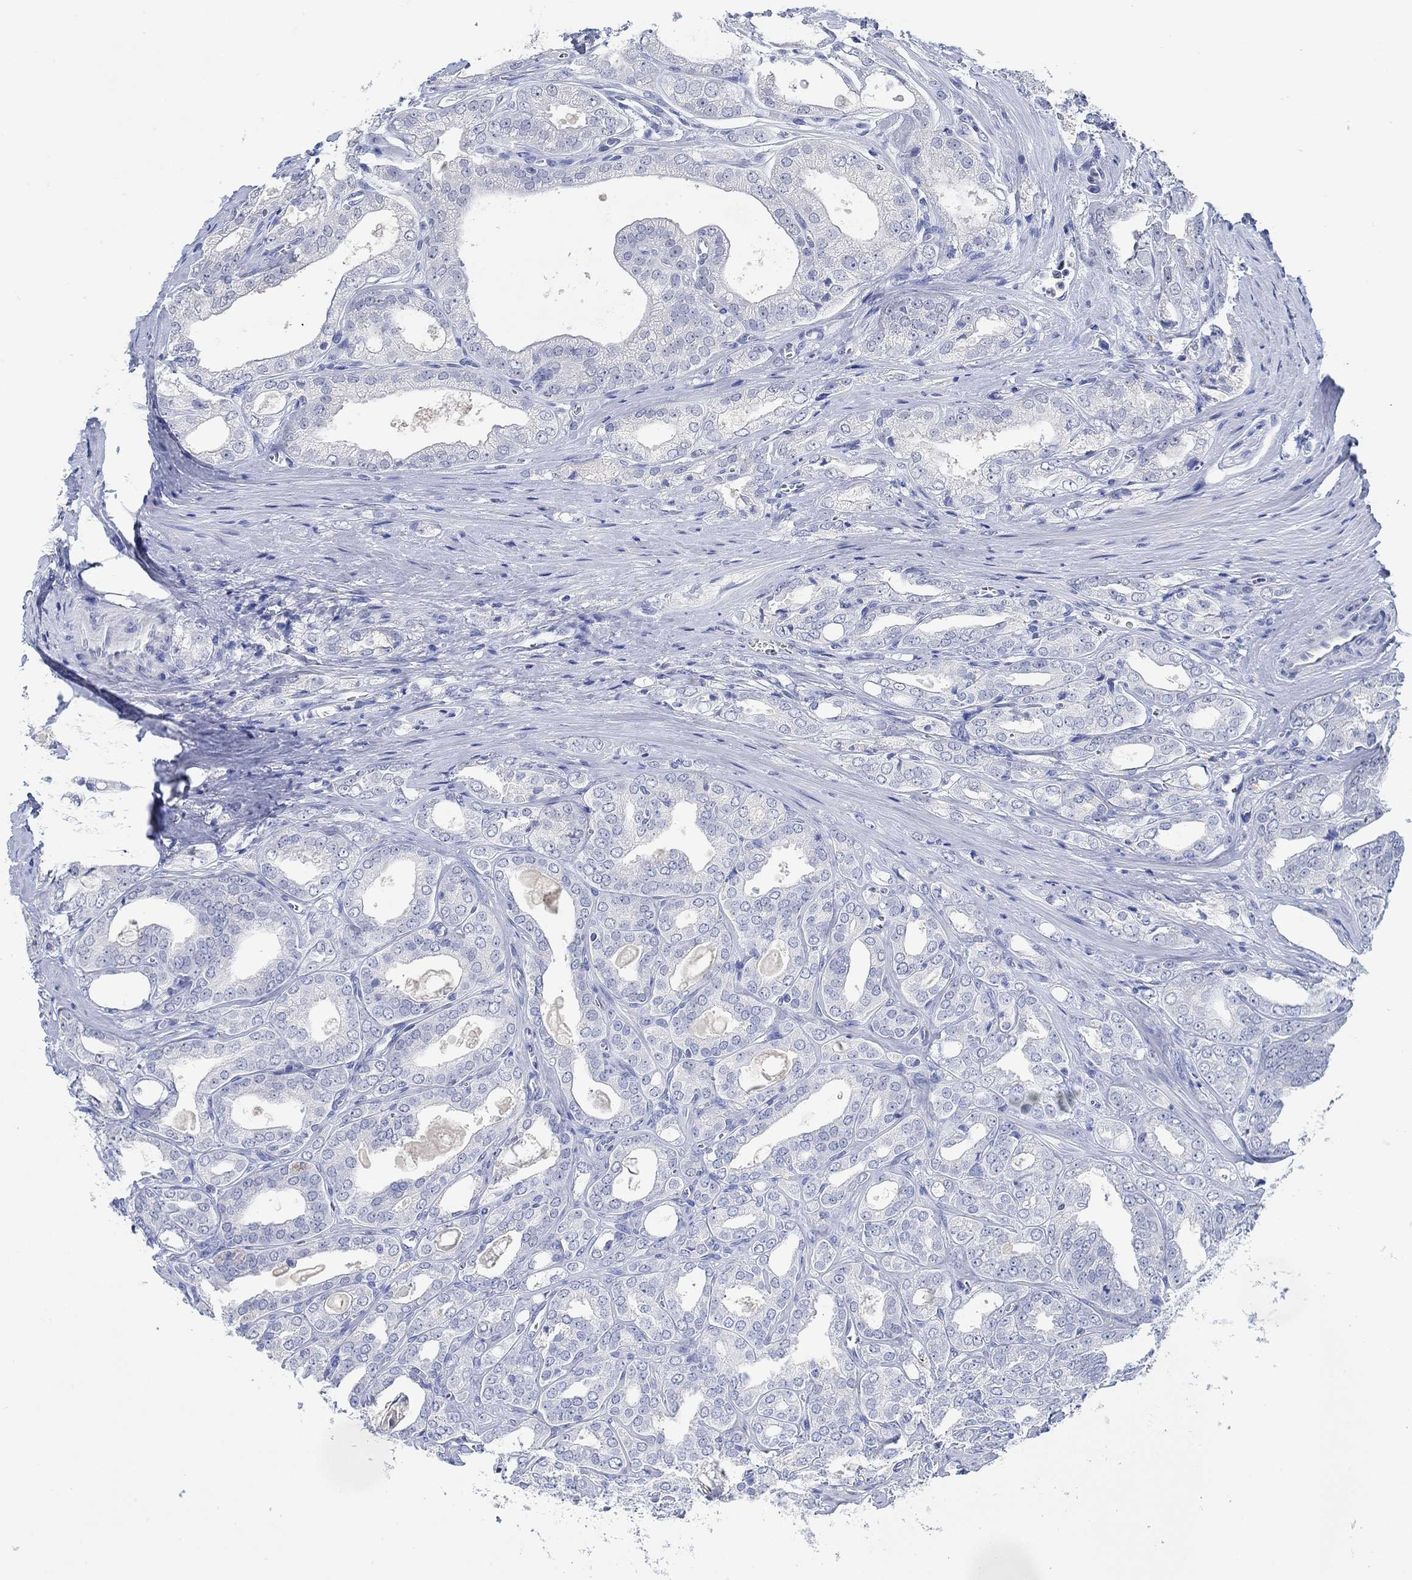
{"staining": {"intensity": "negative", "quantity": "none", "location": "none"}, "tissue": "prostate cancer", "cell_type": "Tumor cells", "image_type": "cancer", "snomed": [{"axis": "morphology", "description": "Adenocarcinoma, NOS"}, {"axis": "morphology", "description": "Adenocarcinoma, High grade"}, {"axis": "topography", "description": "Prostate"}], "caption": "Tumor cells show no significant staining in prostate cancer (adenocarcinoma).", "gene": "PPP1R17", "patient": {"sex": "male", "age": 70}}